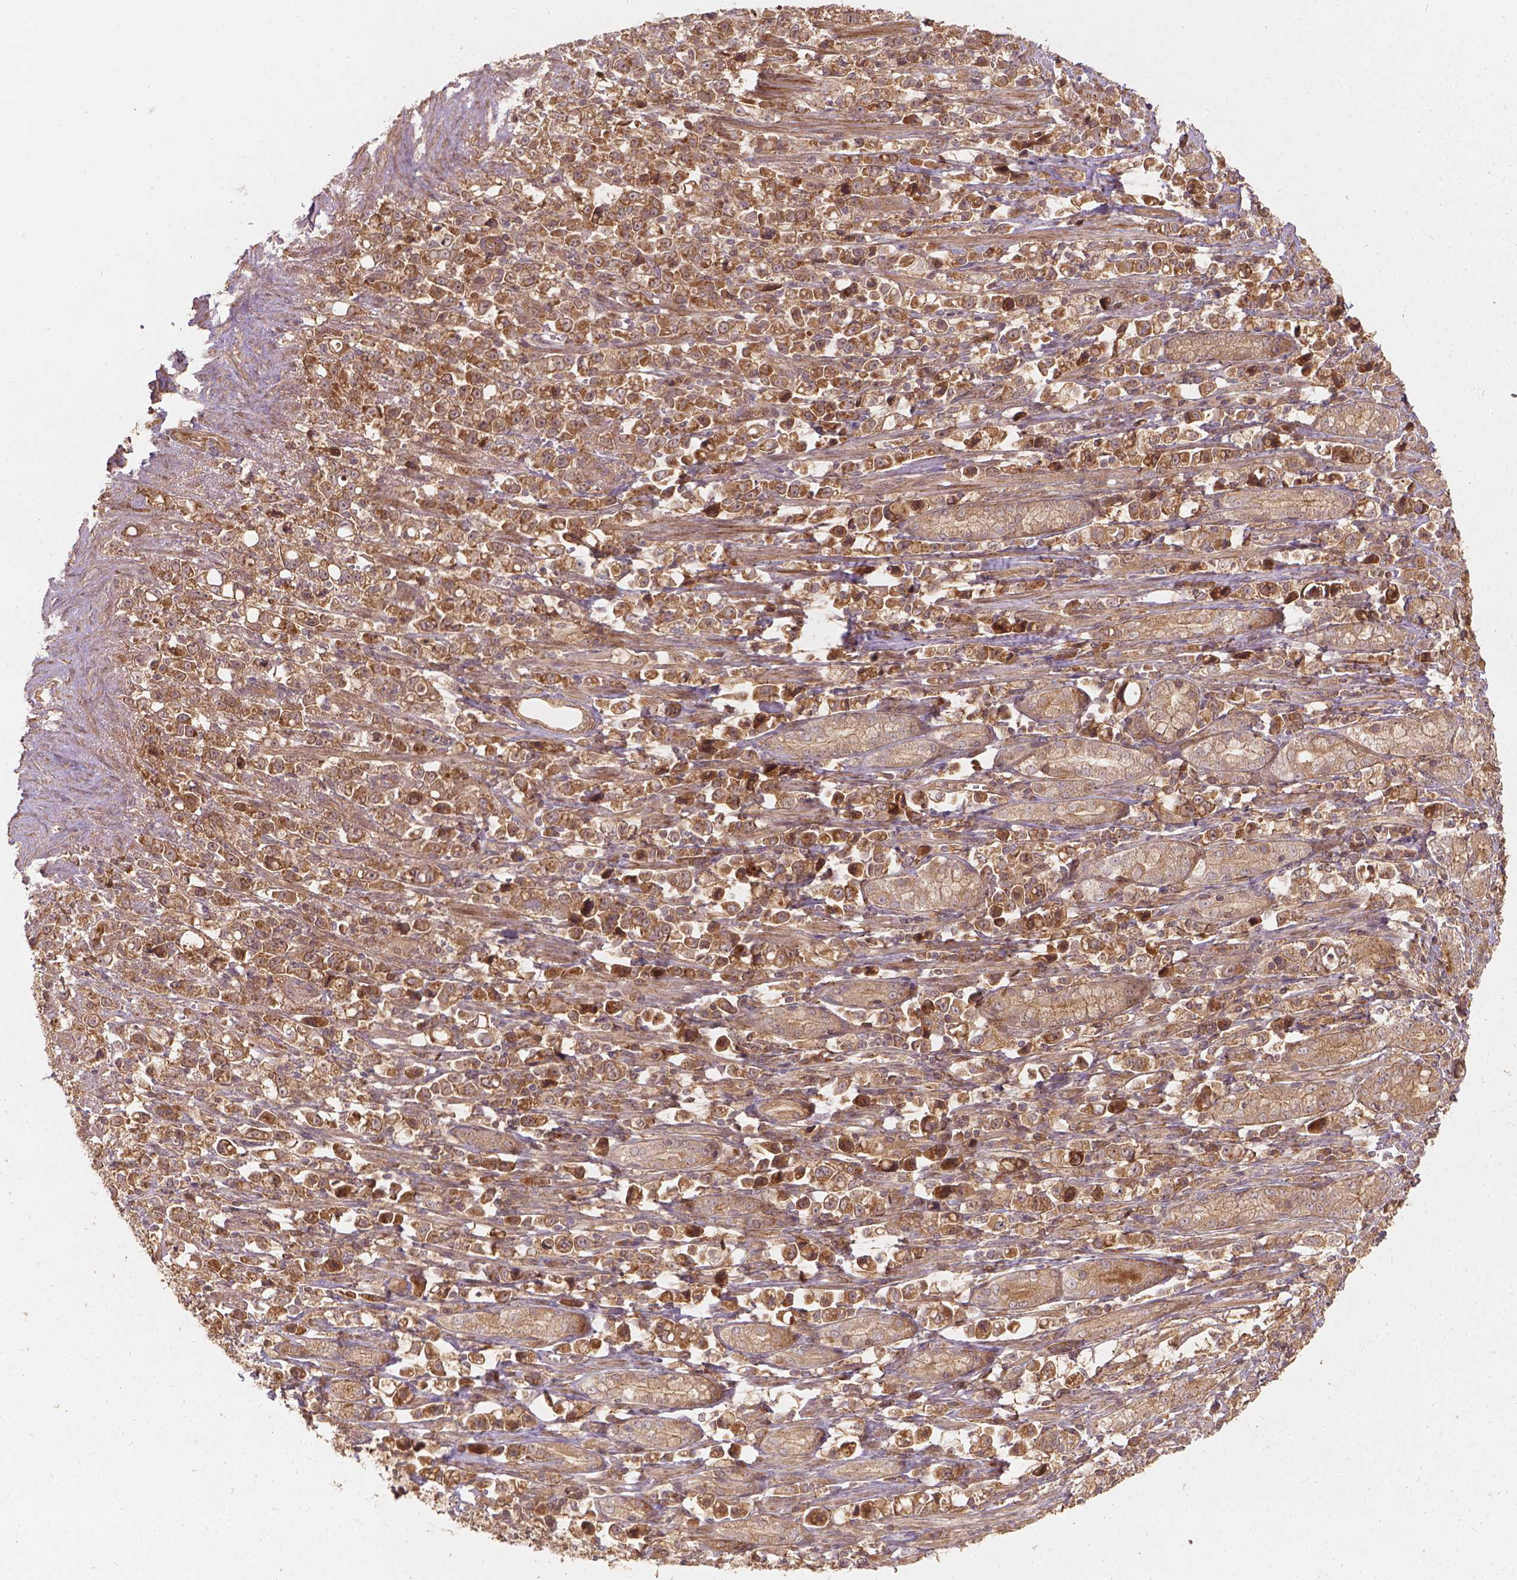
{"staining": {"intensity": "moderate", "quantity": ">75%", "location": "cytoplasmic/membranous"}, "tissue": "stomach cancer", "cell_type": "Tumor cells", "image_type": "cancer", "snomed": [{"axis": "morphology", "description": "Adenocarcinoma, NOS"}, {"axis": "topography", "description": "Stomach"}], "caption": "Stomach cancer was stained to show a protein in brown. There is medium levels of moderate cytoplasmic/membranous positivity in approximately >75% of tumor cells.", "gene": "XPR1", "patient": {"sex": "male", "age": 63}}